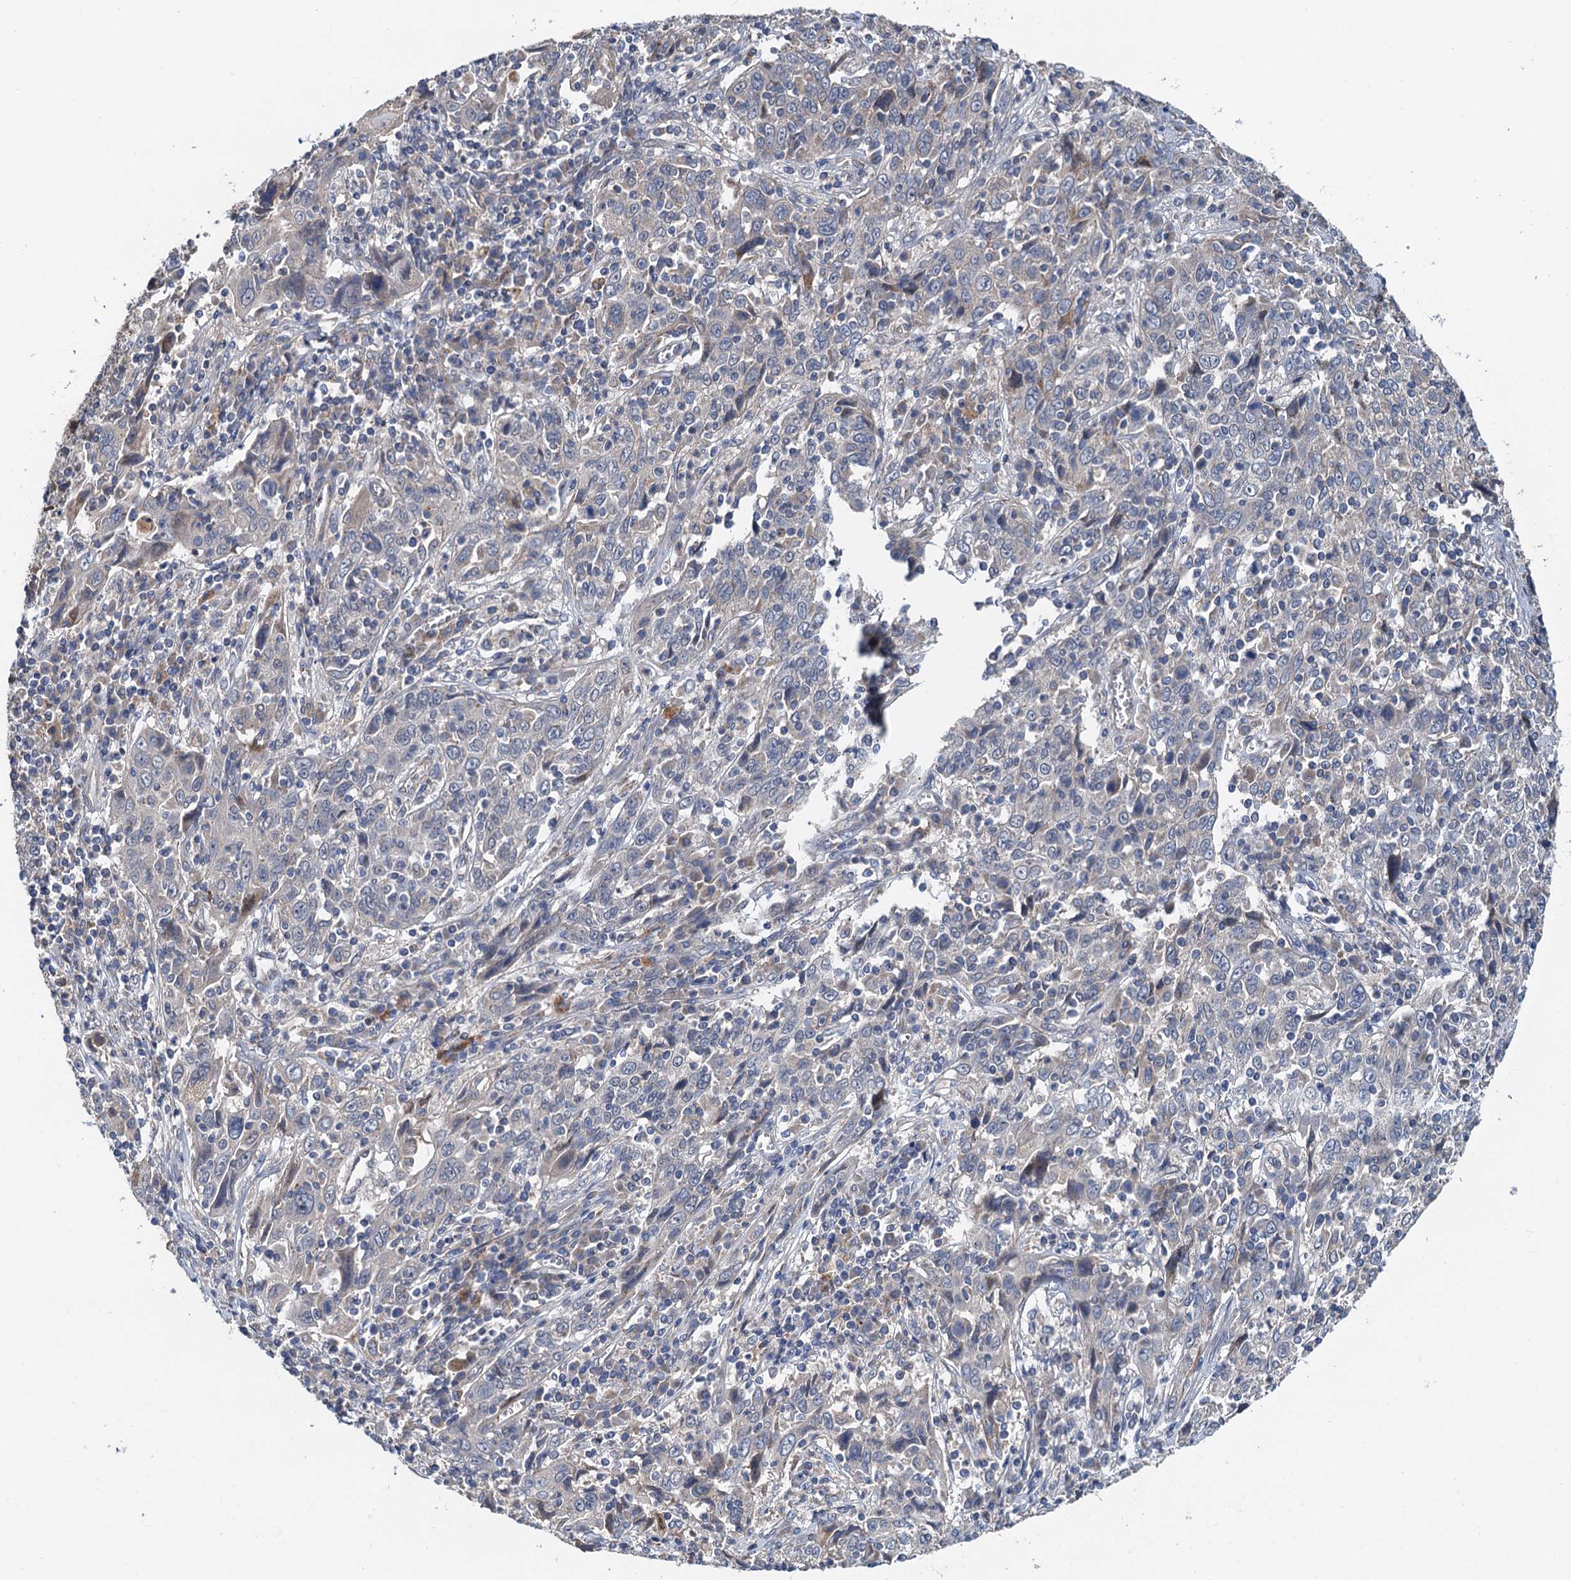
{"staining": {"intensity": "negative", "quantity": "none", "location": "none"}, "tissue": "cervical cancer", "cell_type": "Tumor cells", "image_type": "cancer", "snomed": [{"axis": "morphology", "description": "Squamous cell carcinoma, NOS"}, {"axis": "topography", "description": "Cervix"}], "caption": "Squamous cell carcinoma (cervical) stained for a protein using immunohistochemistry (IHC) displays no staining tumor cells.", "gene": "ZNF606", "patient": {"sex": "female", "age": 46}}